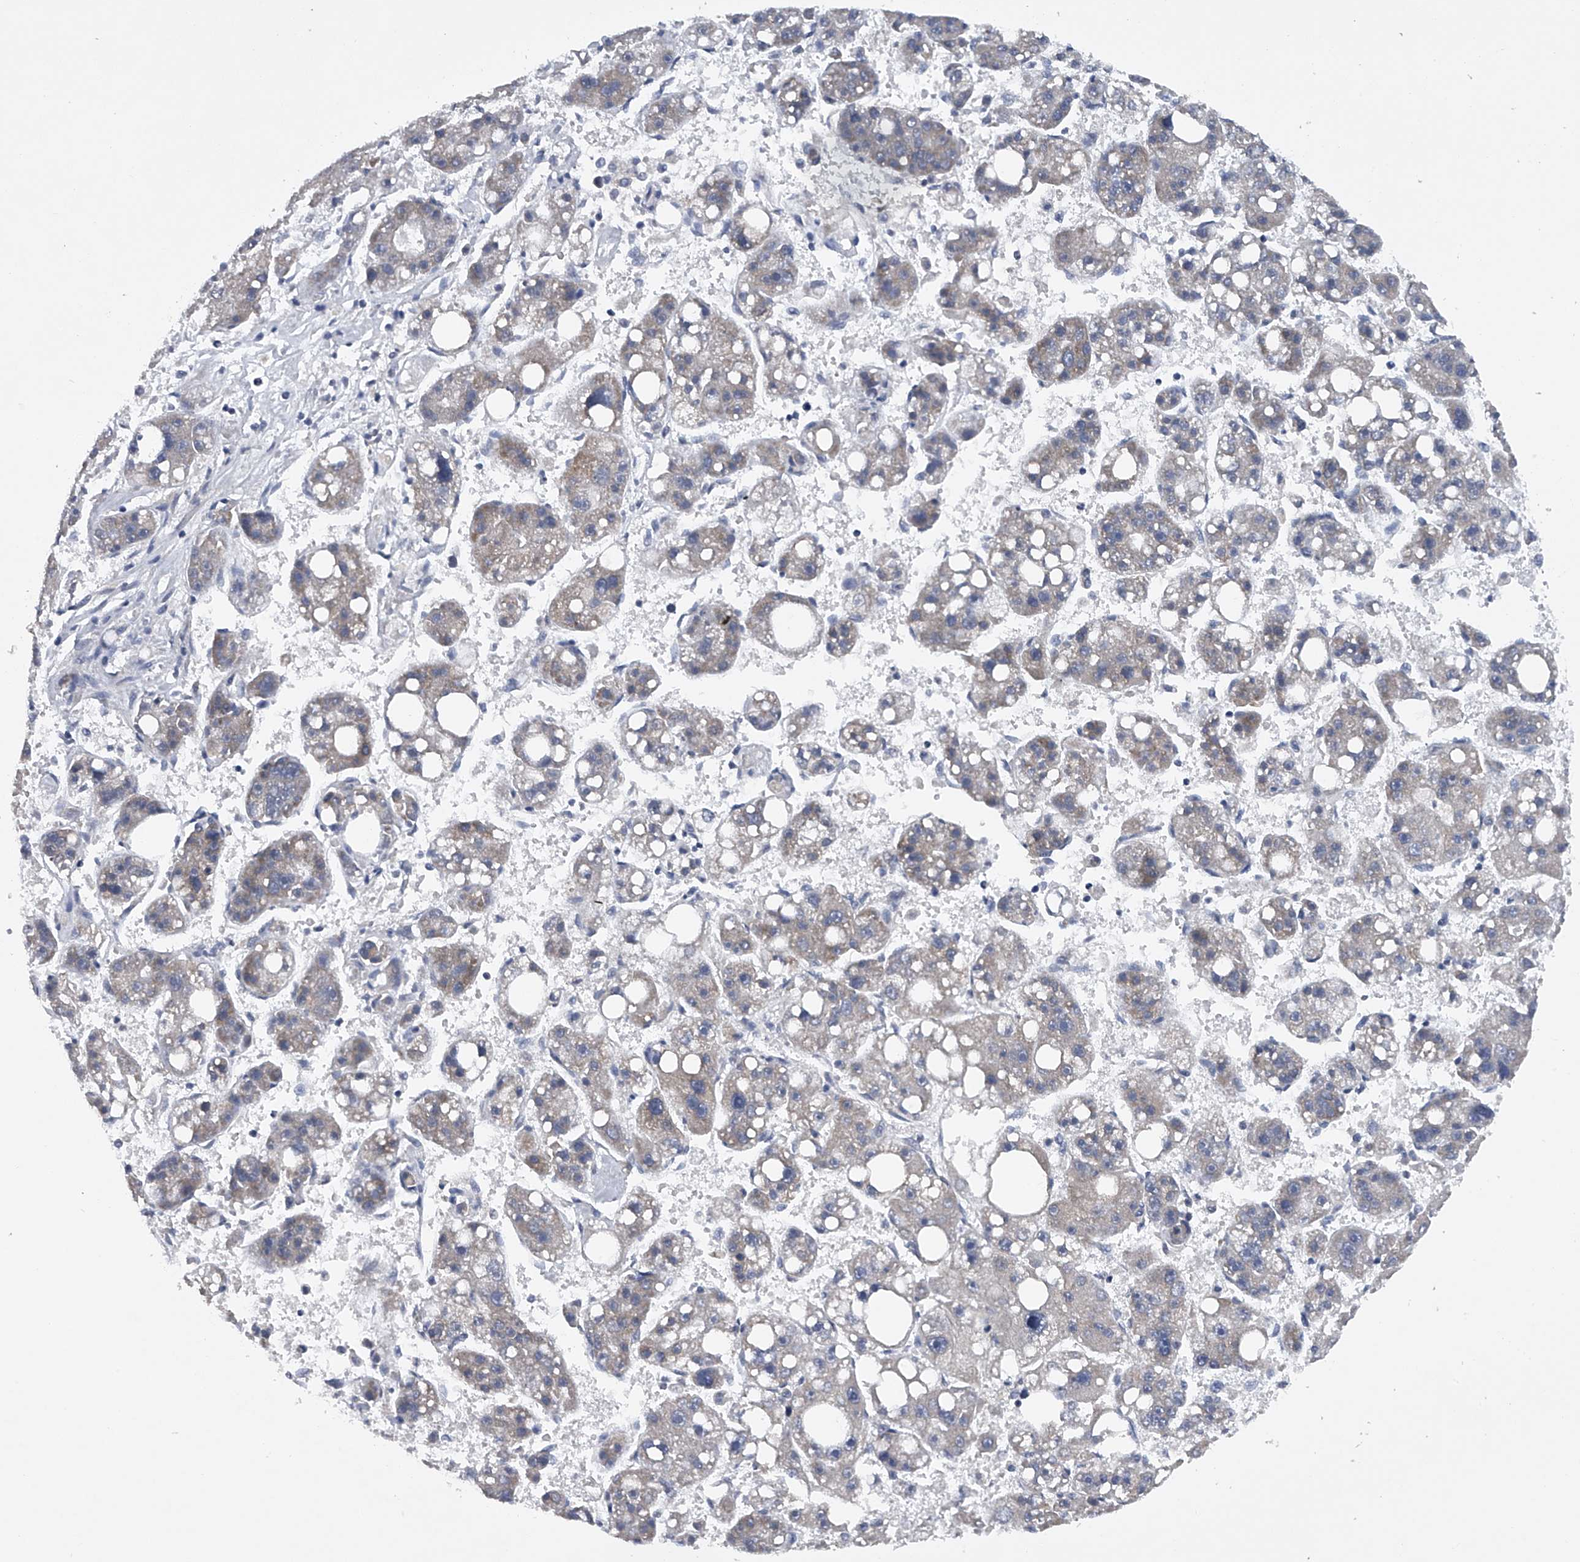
{"staining": {"intensity": "negative", "quantity": "none", "location": "none"}, "tissue": "liver cancer", "cell_type": "Tumor cells", "image_type": "cancer", "snomed": [{"axis": "morphology", "description": "Carcinoma, Hepatocellular, NOS"}, {"axis": "topography", "description": "Liver"}], "caption": "Liver cancer stained for a protein using immunohistochemistry reveals no positivity tumor cells.", "gene": "RNF5", "patient": {"sex": "female", "age": 61}}